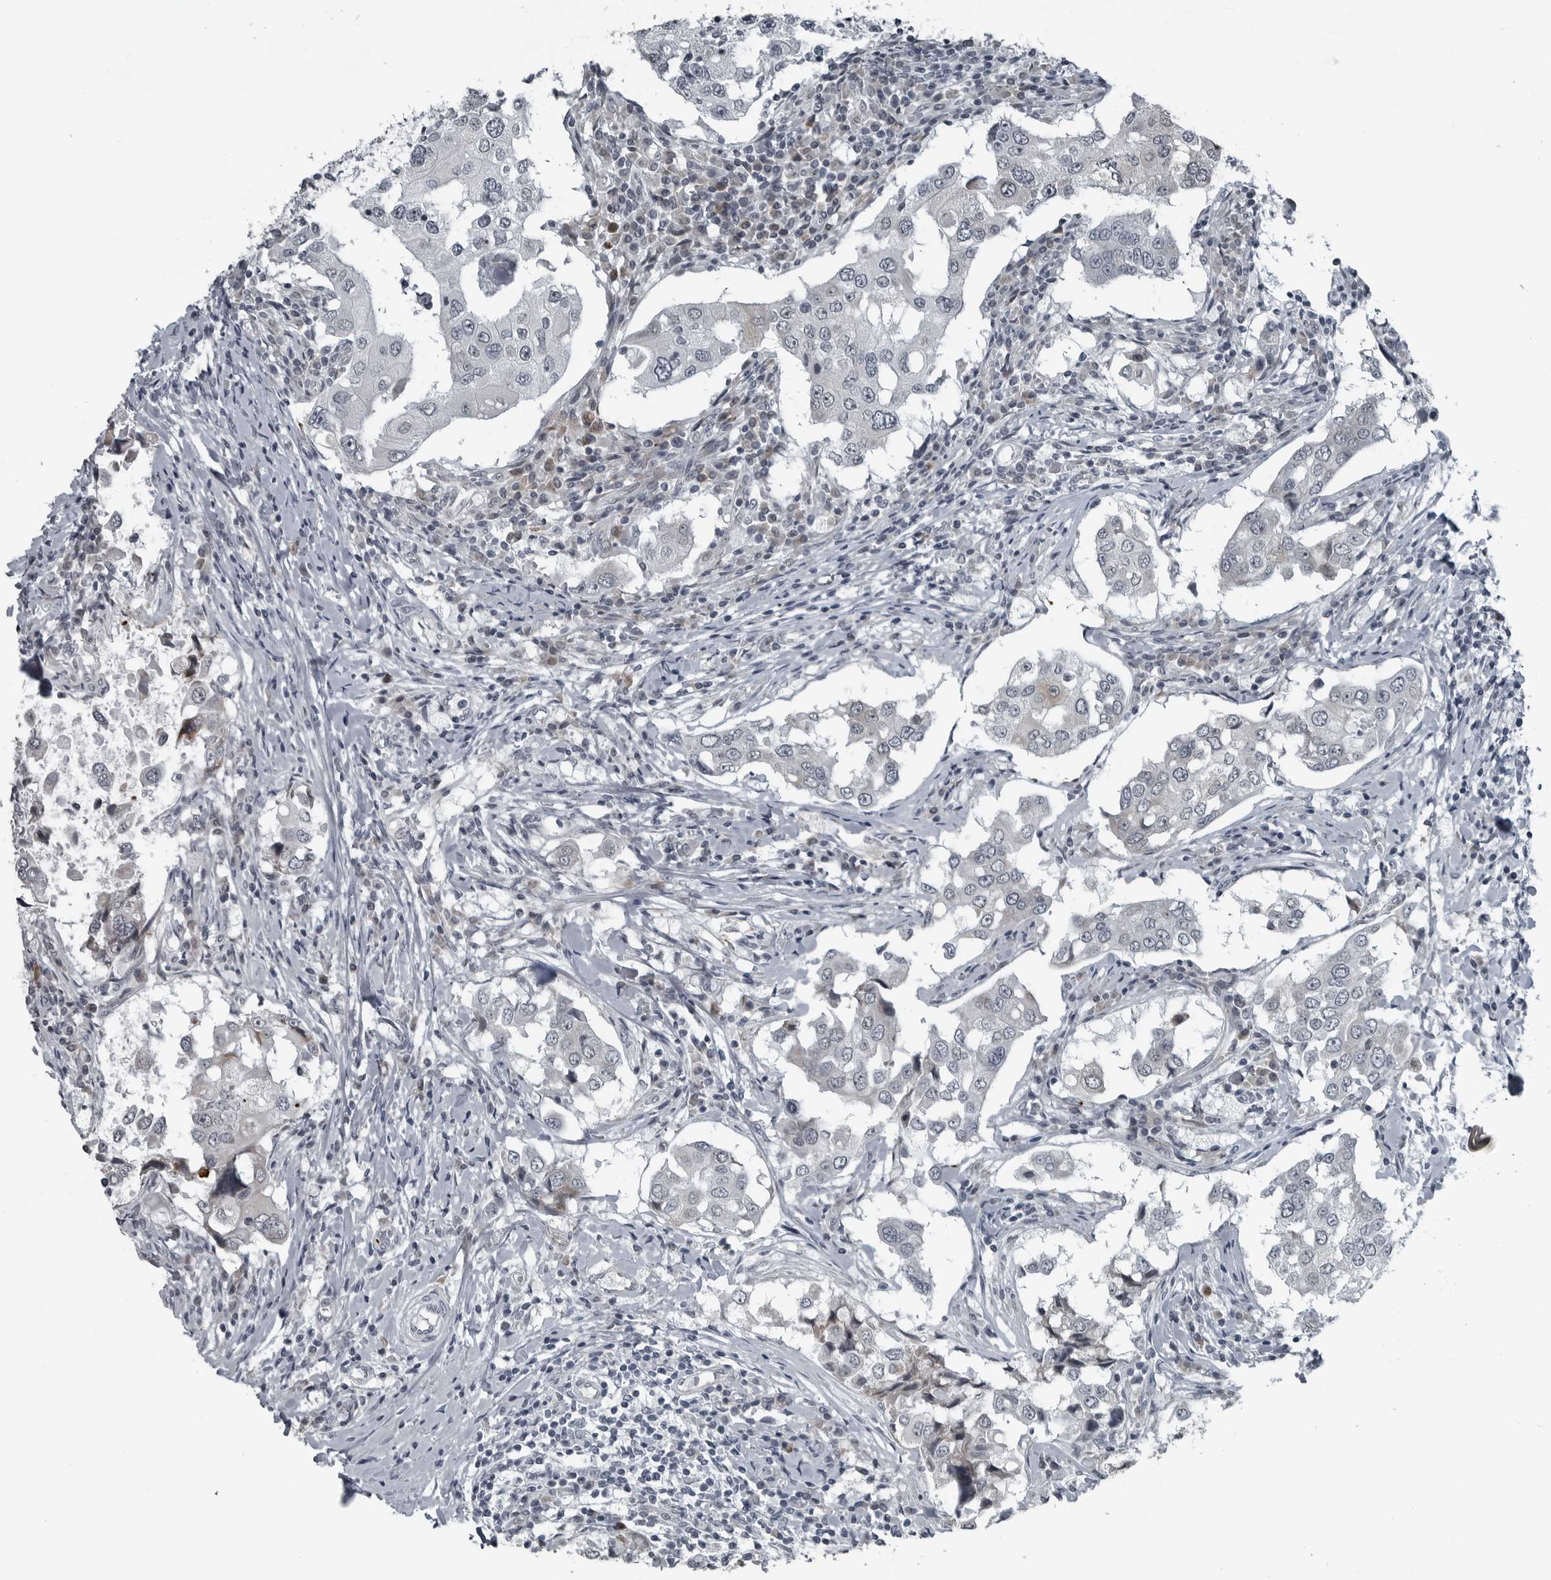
{"staining": {"intensity": "negative", "quantity": "none", "location": "none"}, "tissue": "breast cancer", "cell_type": "Tumor cells", "image_type": "cancer", "snomed": [{"axis": "morphology", "description": "Duct carcinoma"}, {"axis": "topography", "description": "Breast"}], "caption": "Immunohistochemical staining of human breast cancer (intraductal carcinoma) exhibits no significant staining in tumor cells.", "gene": "DNAAF11", "patient": {"sex": "female", "age": 27}}